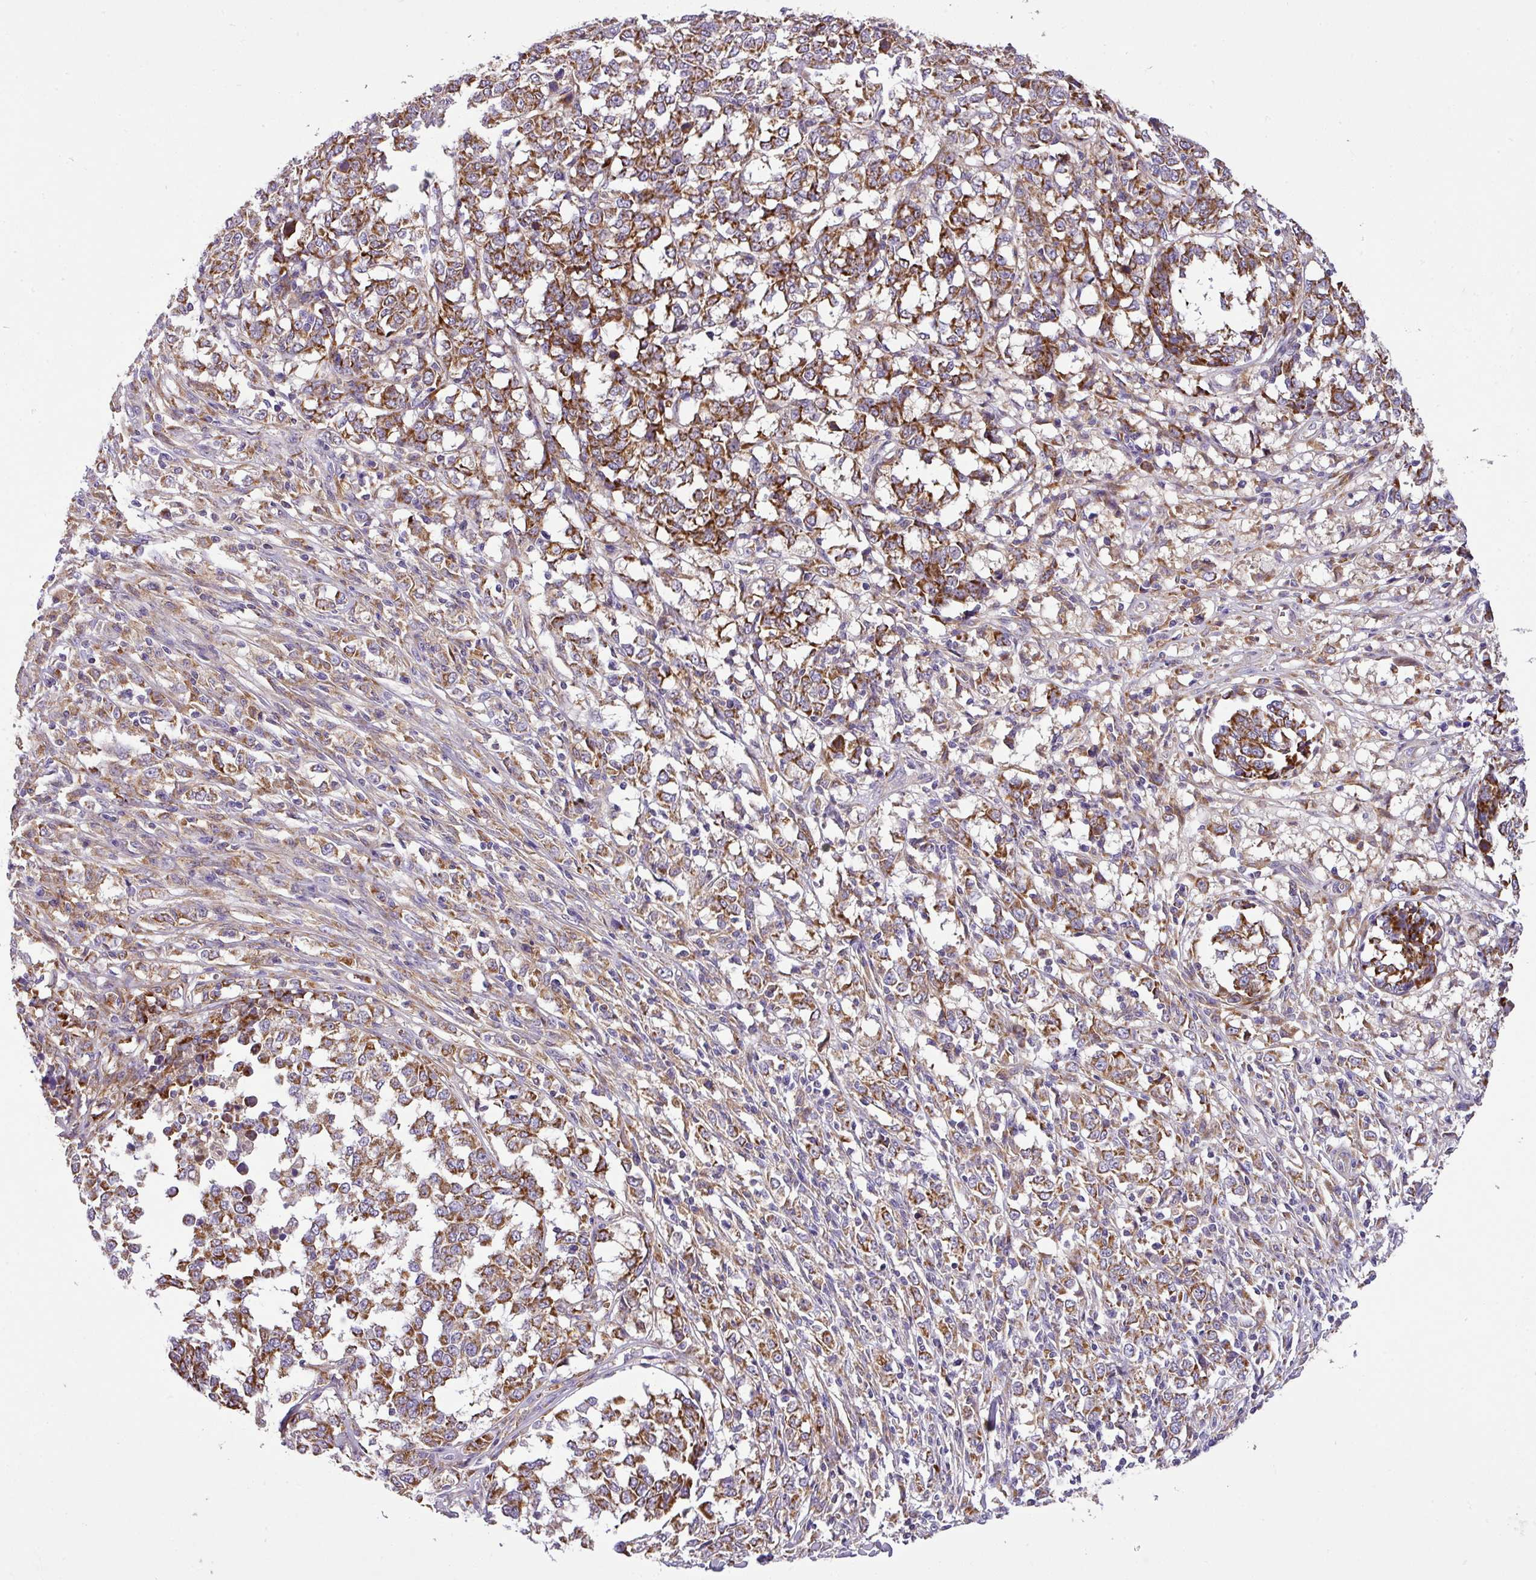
{"staining": {"intensity": "strong", "quantity": ">75%", "location": "cytoplasmic/membranous"}, "tissue": "melanoma", "cell_type": "Tumor cells", "image_type": "cancer", "snomed": [{"axis": "morphology", "description": "Malignant melanoma, NOS"}, {"axis": "topography", "description": "Skin"}], "caption": "Melanoma stained with a brown dye demonstrates strong cytoplasmic/membranous positive expression in approximately >75% of tumor cells.", "gene": "ZNF513", "patient": {"sex": "female", "age": 72}}